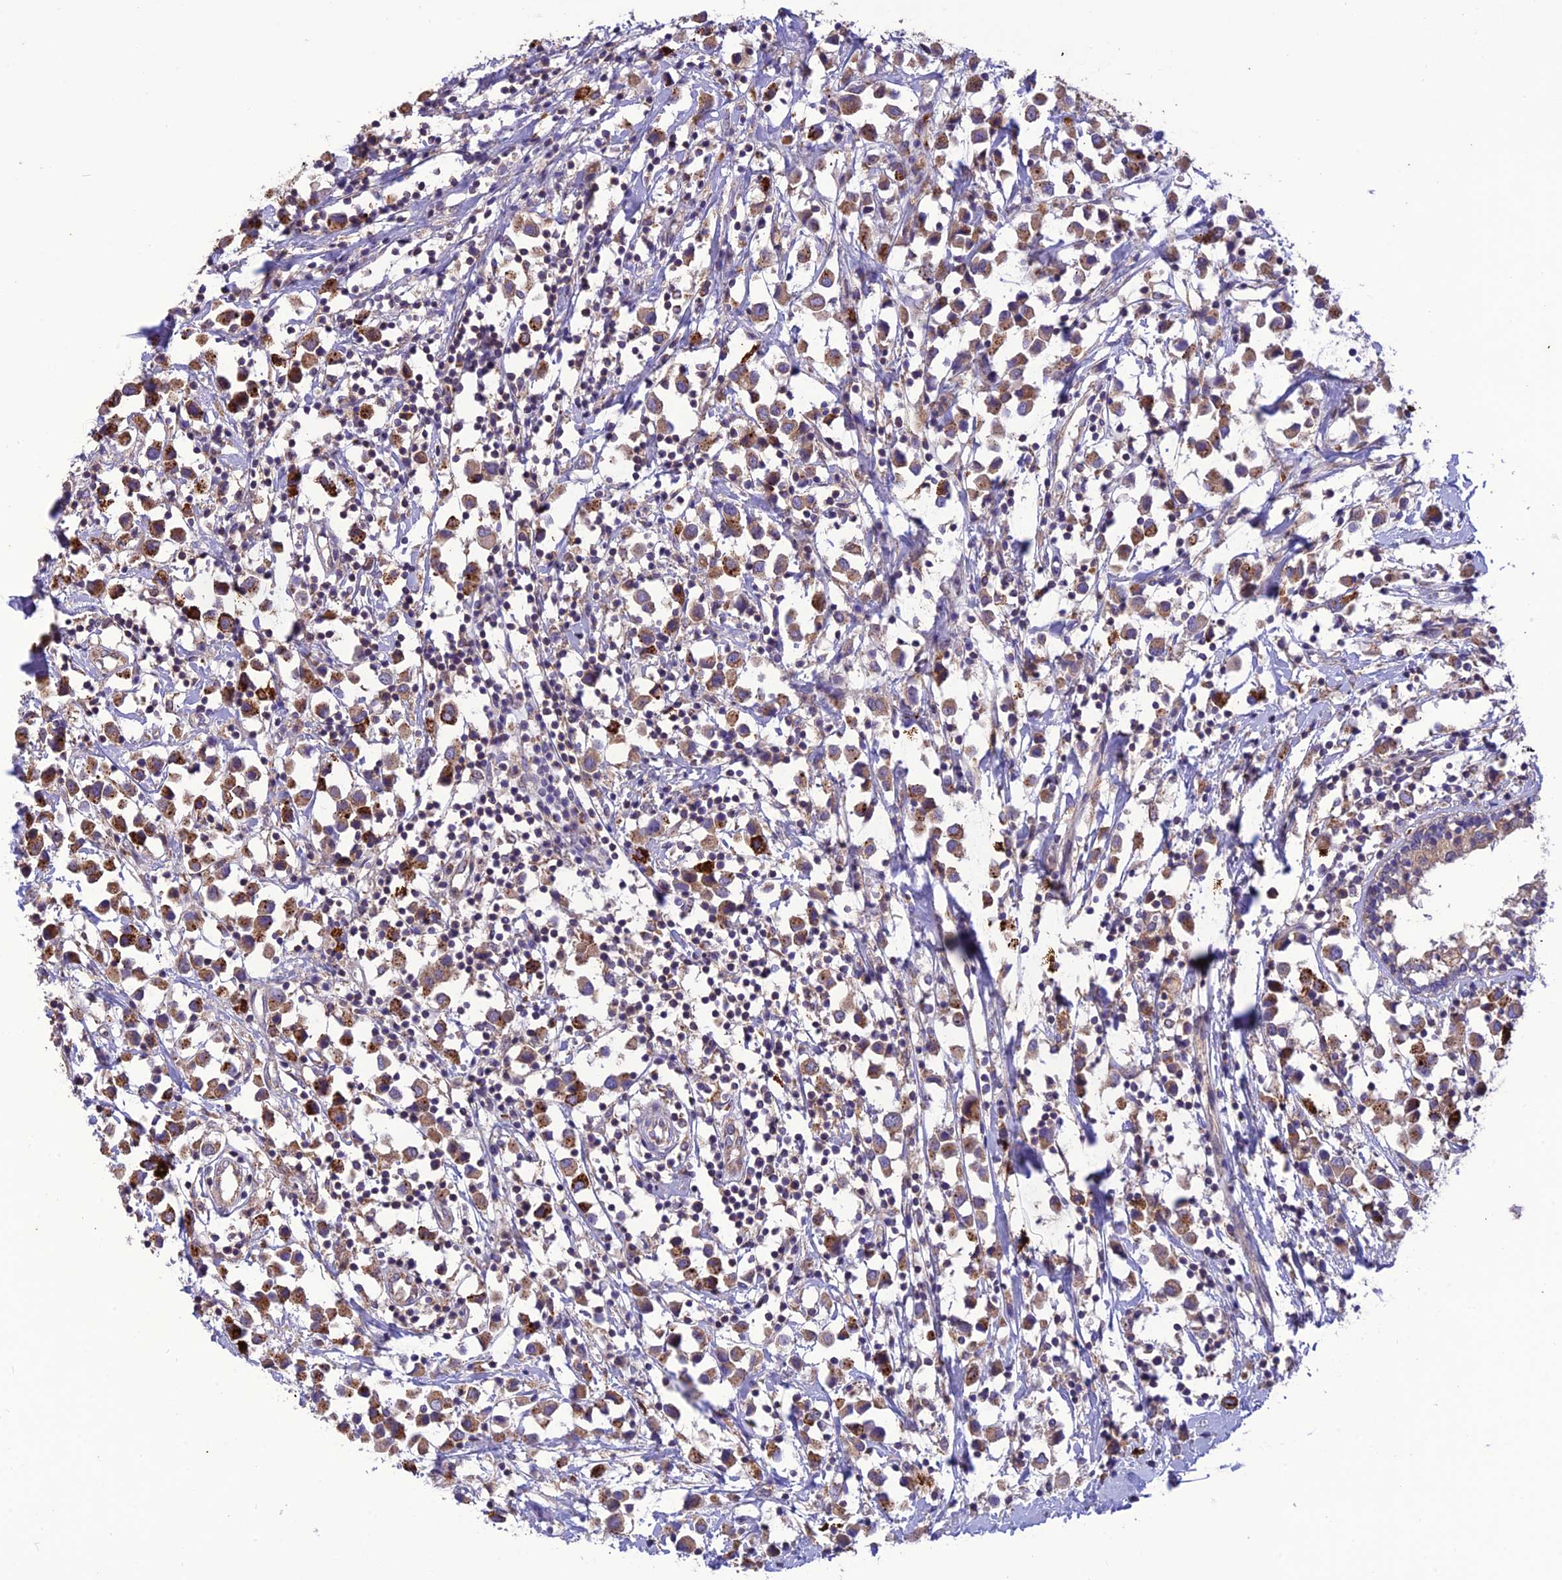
{"staining": {"intensity": "moderate", "quantity": ">75%", "location": "cytoplasmic/membranous"}, "tissue": "breast cancer", "cell_type": "Tumor cells", "image_type": "cancer", "snomed": [{"axis": "morphology", "description": "Duct carcinoma"}, {"axis": "topography", "description": "Breast"}], "caption": "Moderate cytoplasmic/membranous positivity is seen in about >75% of tumor cells in breast infiltrating ductal carcinoma.", "gene": "NDUFAF1", "patient": {"sex": "female", "age": 61}}